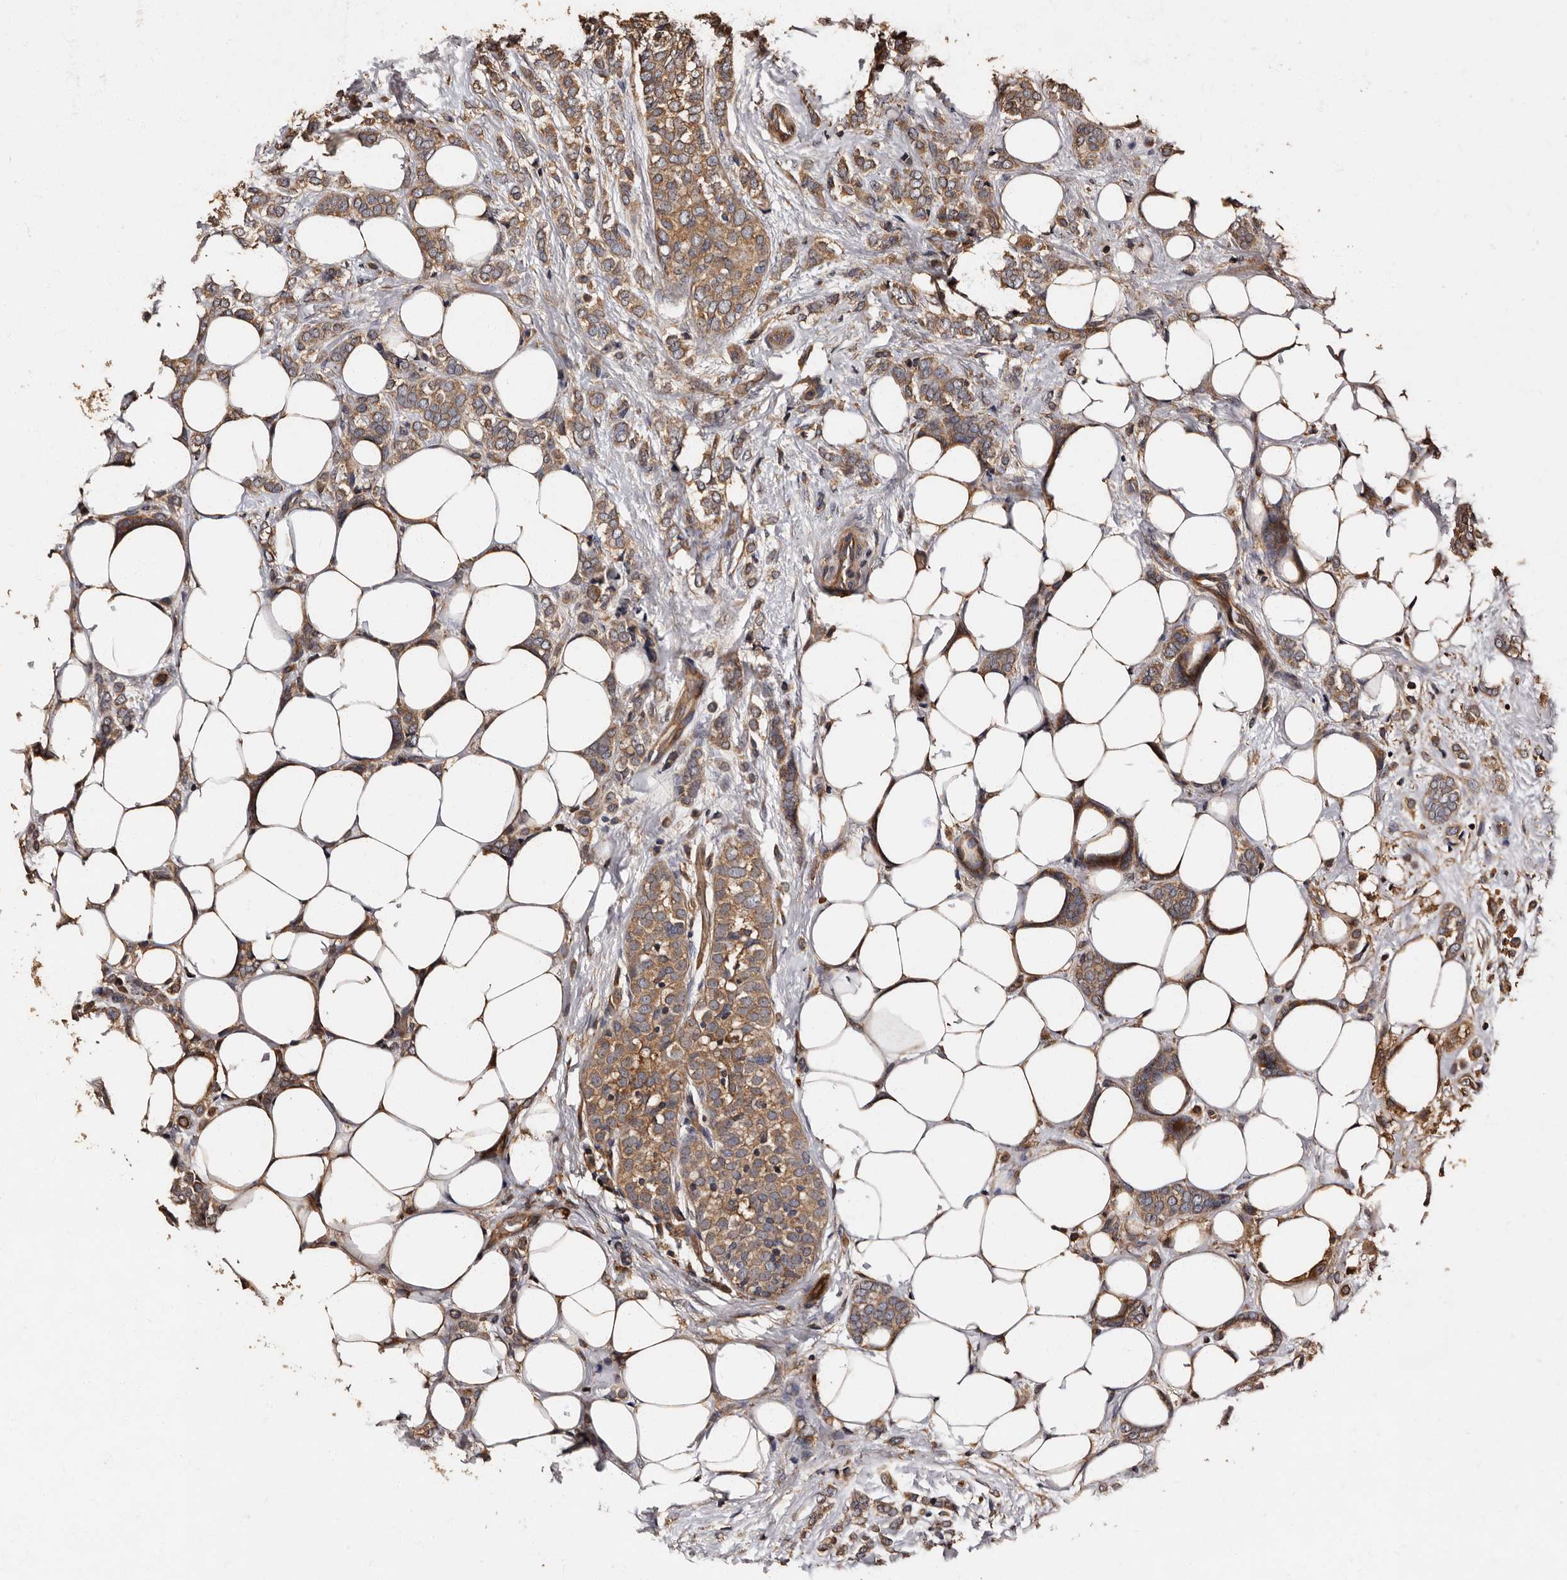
{"staining": {"intensity": "moderate", "quantity": ">75%", "location": "cytoplasmic/membranous"}, "tissue": "breast cancer", "cell_type": "Tumor cells", "image_type": "cancer", "snomed": [{"axis": "morphology", "description": "Lobular carcinoma"}, {"axis": "topography", "description": "Breast"}], "caption": "Breast cancer stained with immunohistochemistry exhibits moderate cytoplasmic/membranous expression in about >75% of tumor cells. Using DAB (brown) and hematoxylin (blue) stains, captured at high magnification using brightfield microscopy.", "gene": "ADCK5", "patient": {"sex": "female", "age": 50}}